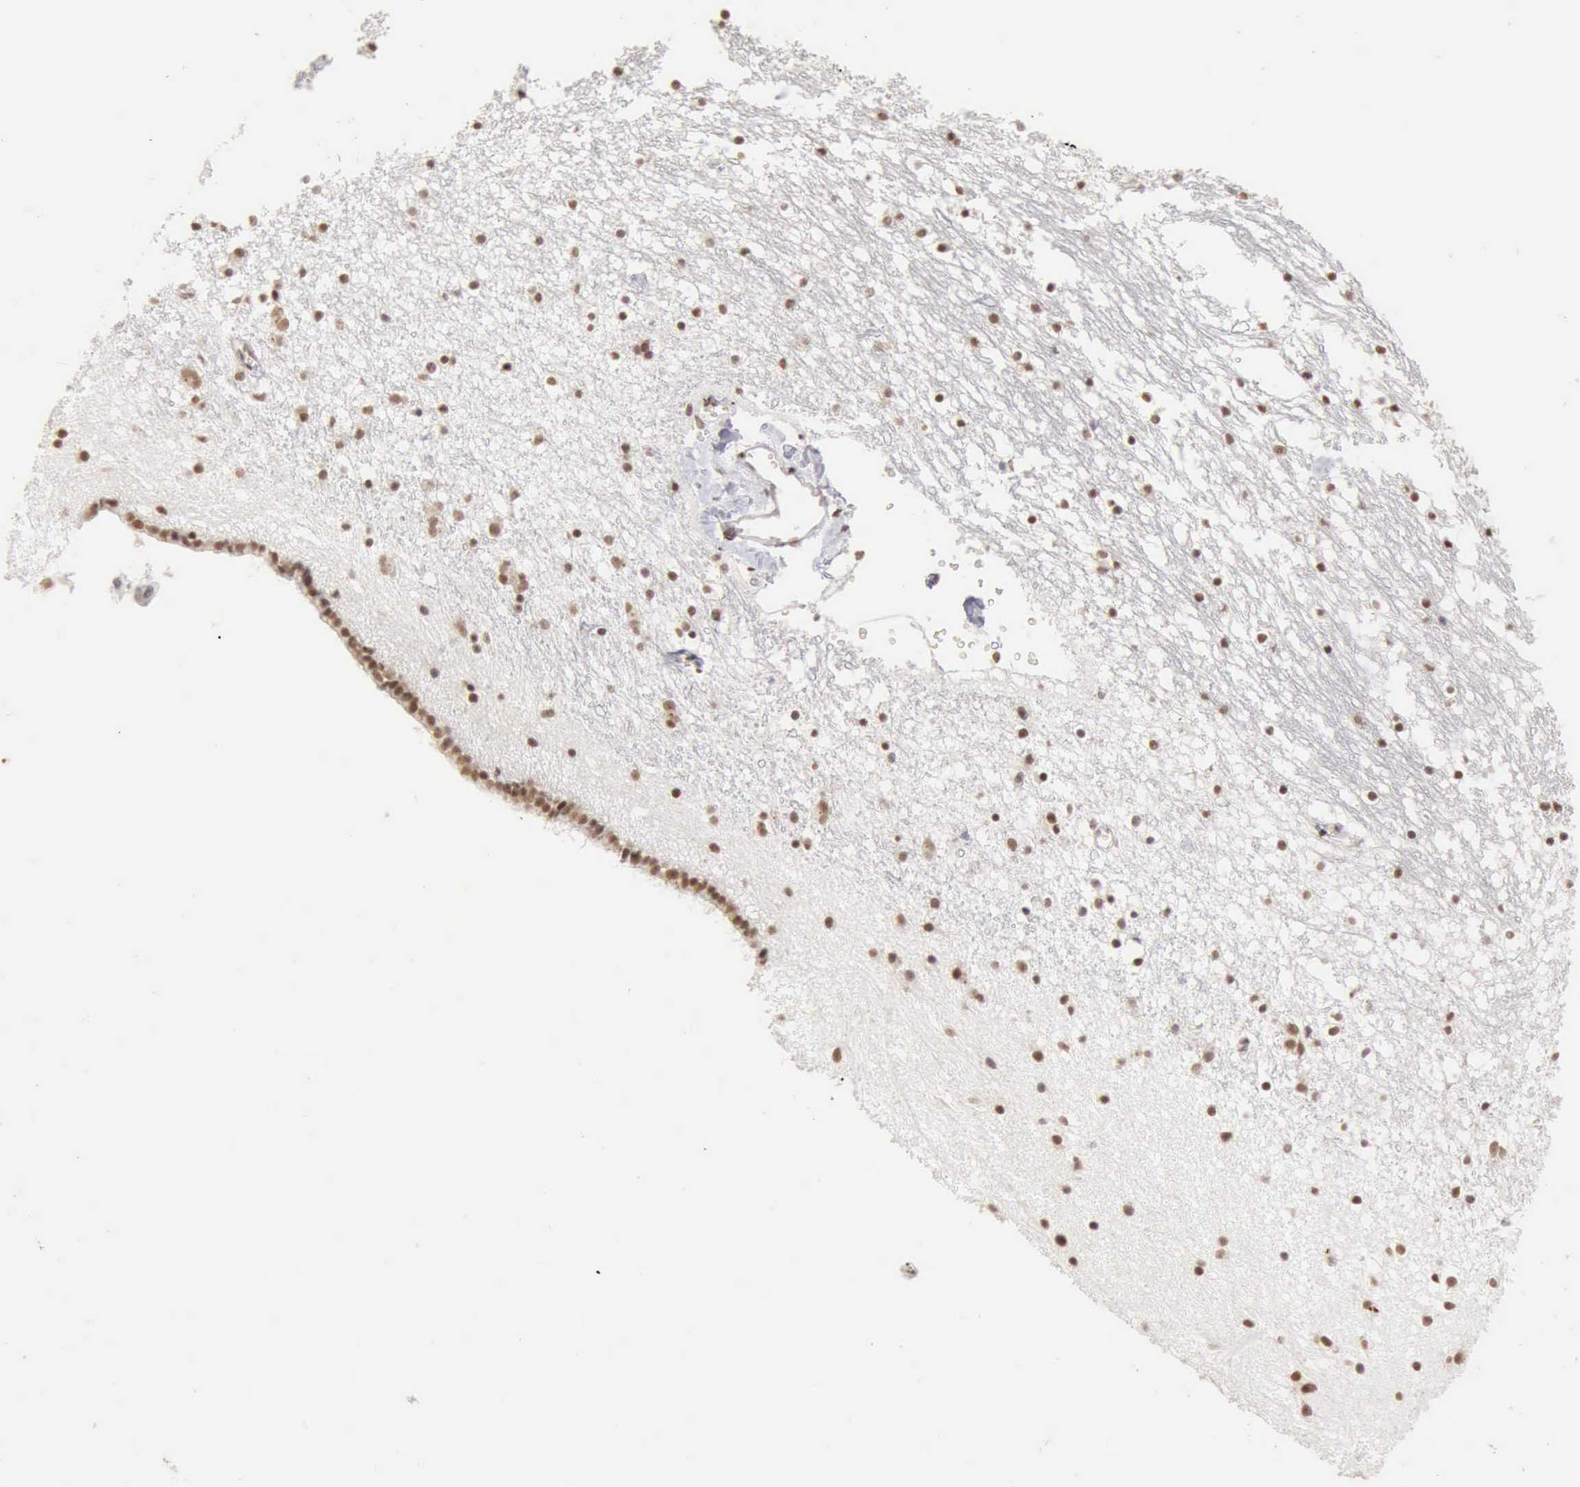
{"staining": {"intensity": "weak", "quantity": "25%-75%", "location": "nuclear"}, "tissue": "caudate", "cell_type": "Glial cells", "image_type": "normal", "snomed": [{"axis": "morphology", "description": "Normal tissue, NOS"}, {"axis": "topography", "description": "Lateral ventricle wall"}], "caption": "A photomicrograph of caudate stained for a protein demonstrates weak nuclear brown staining in glial cells. (brown staining indicates protein expression, while blue staining denotes nuclei).", "gene": "TAF1", "patient": {"sex": "male", "age": 45}}